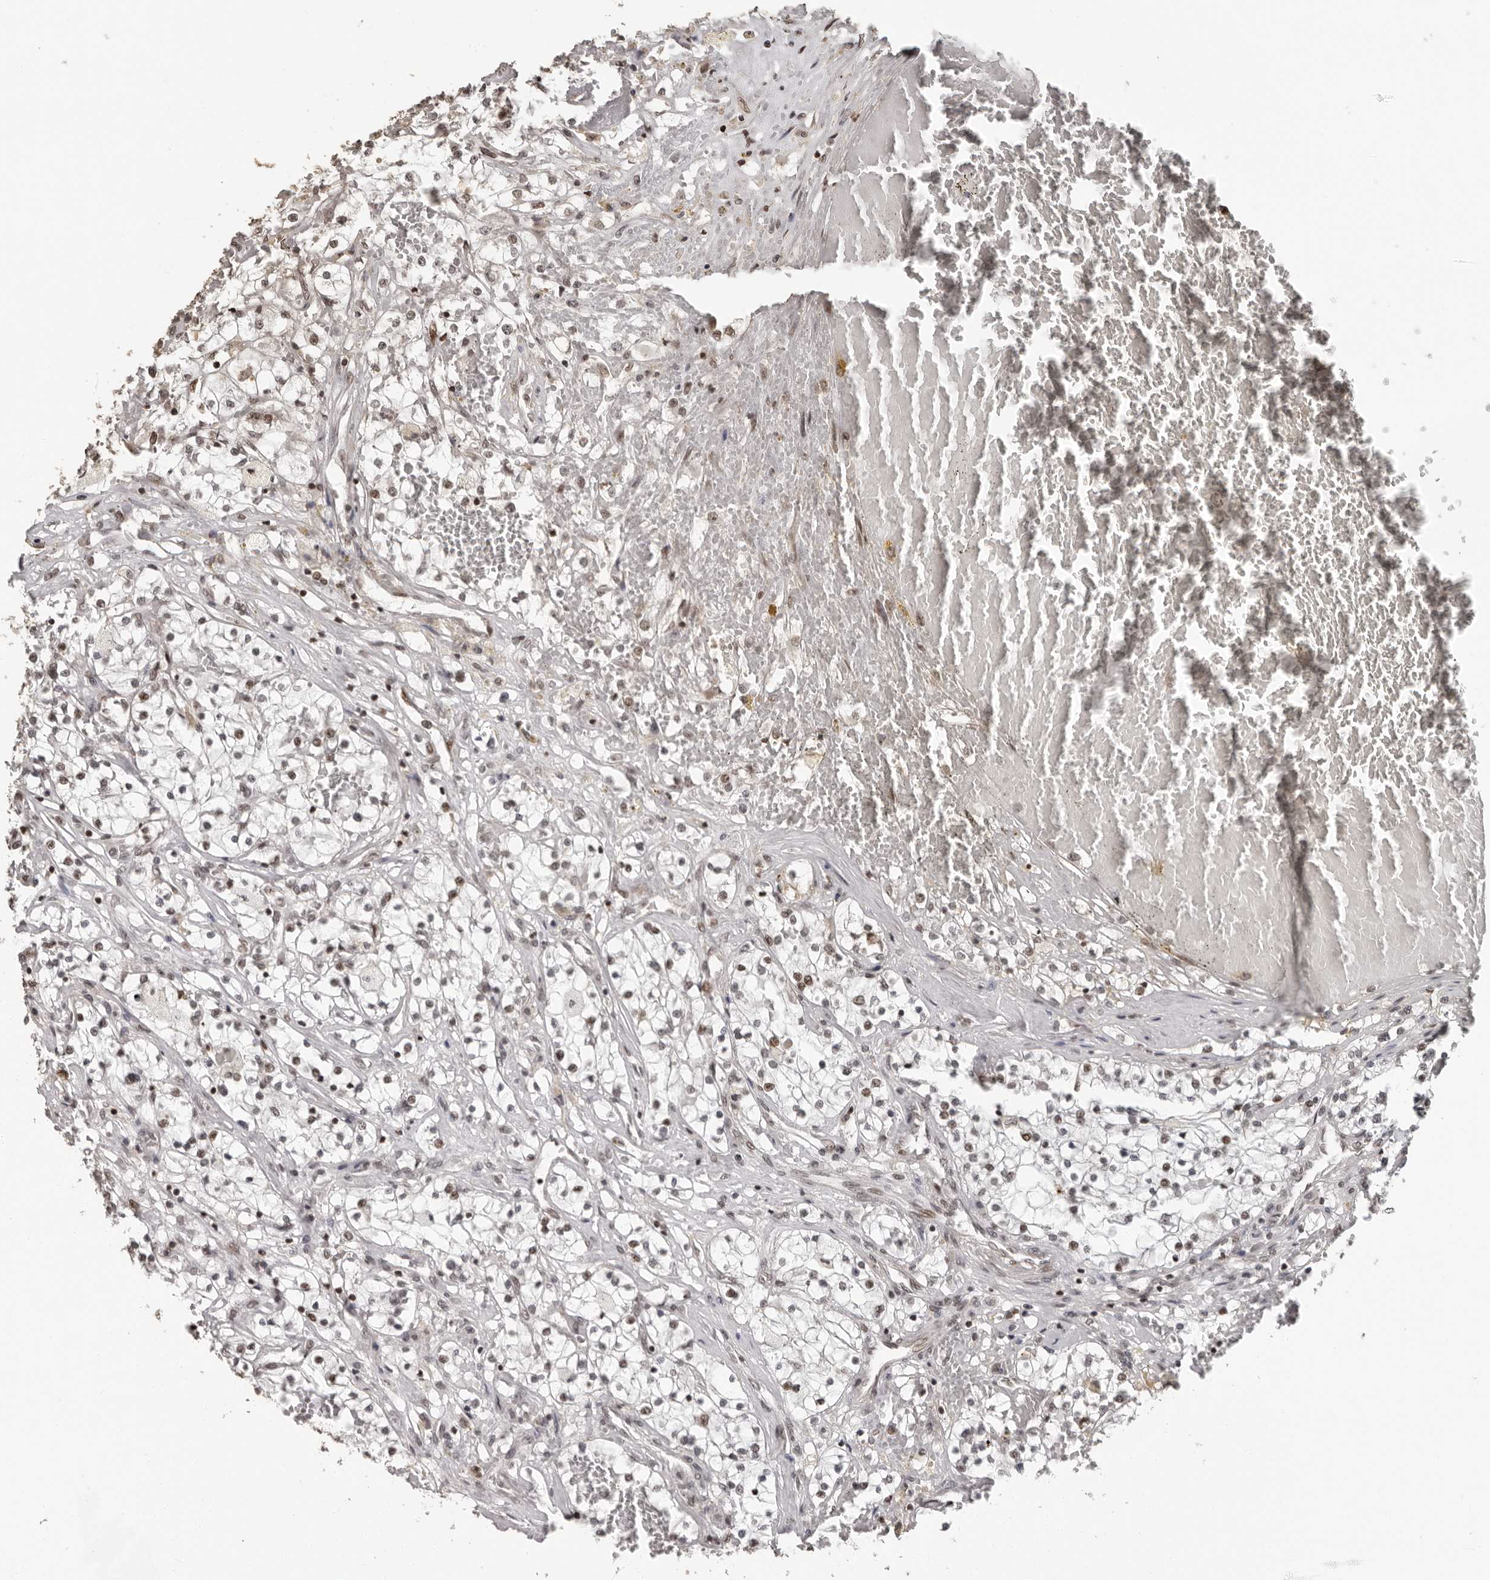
{"staining": {"intensity": "moderate", "quantity": "25%-75%", "location": "nuclear"}, "tissue": "renal cancer", "cell_type": "Tumor cells", "image_type": "cancer", "snomed": [{"axis": "morphology", "description": "Normal tissue, NOS"}, {"axis": "morphology", "description": "Adenocarcinoma, NOS"}, {"axis": "topography", "description": "Kidney"}], "caption": "Immunohistochemistry (DAB (3,3'-diaminobenzidine)) staining of adenocarcinoma (renal) demonstrates moderate nuclear protein expression in about 25%-75% of tumor cells.", "gene": "ORC1", "patient": {"sex": "male", "age": 68}}